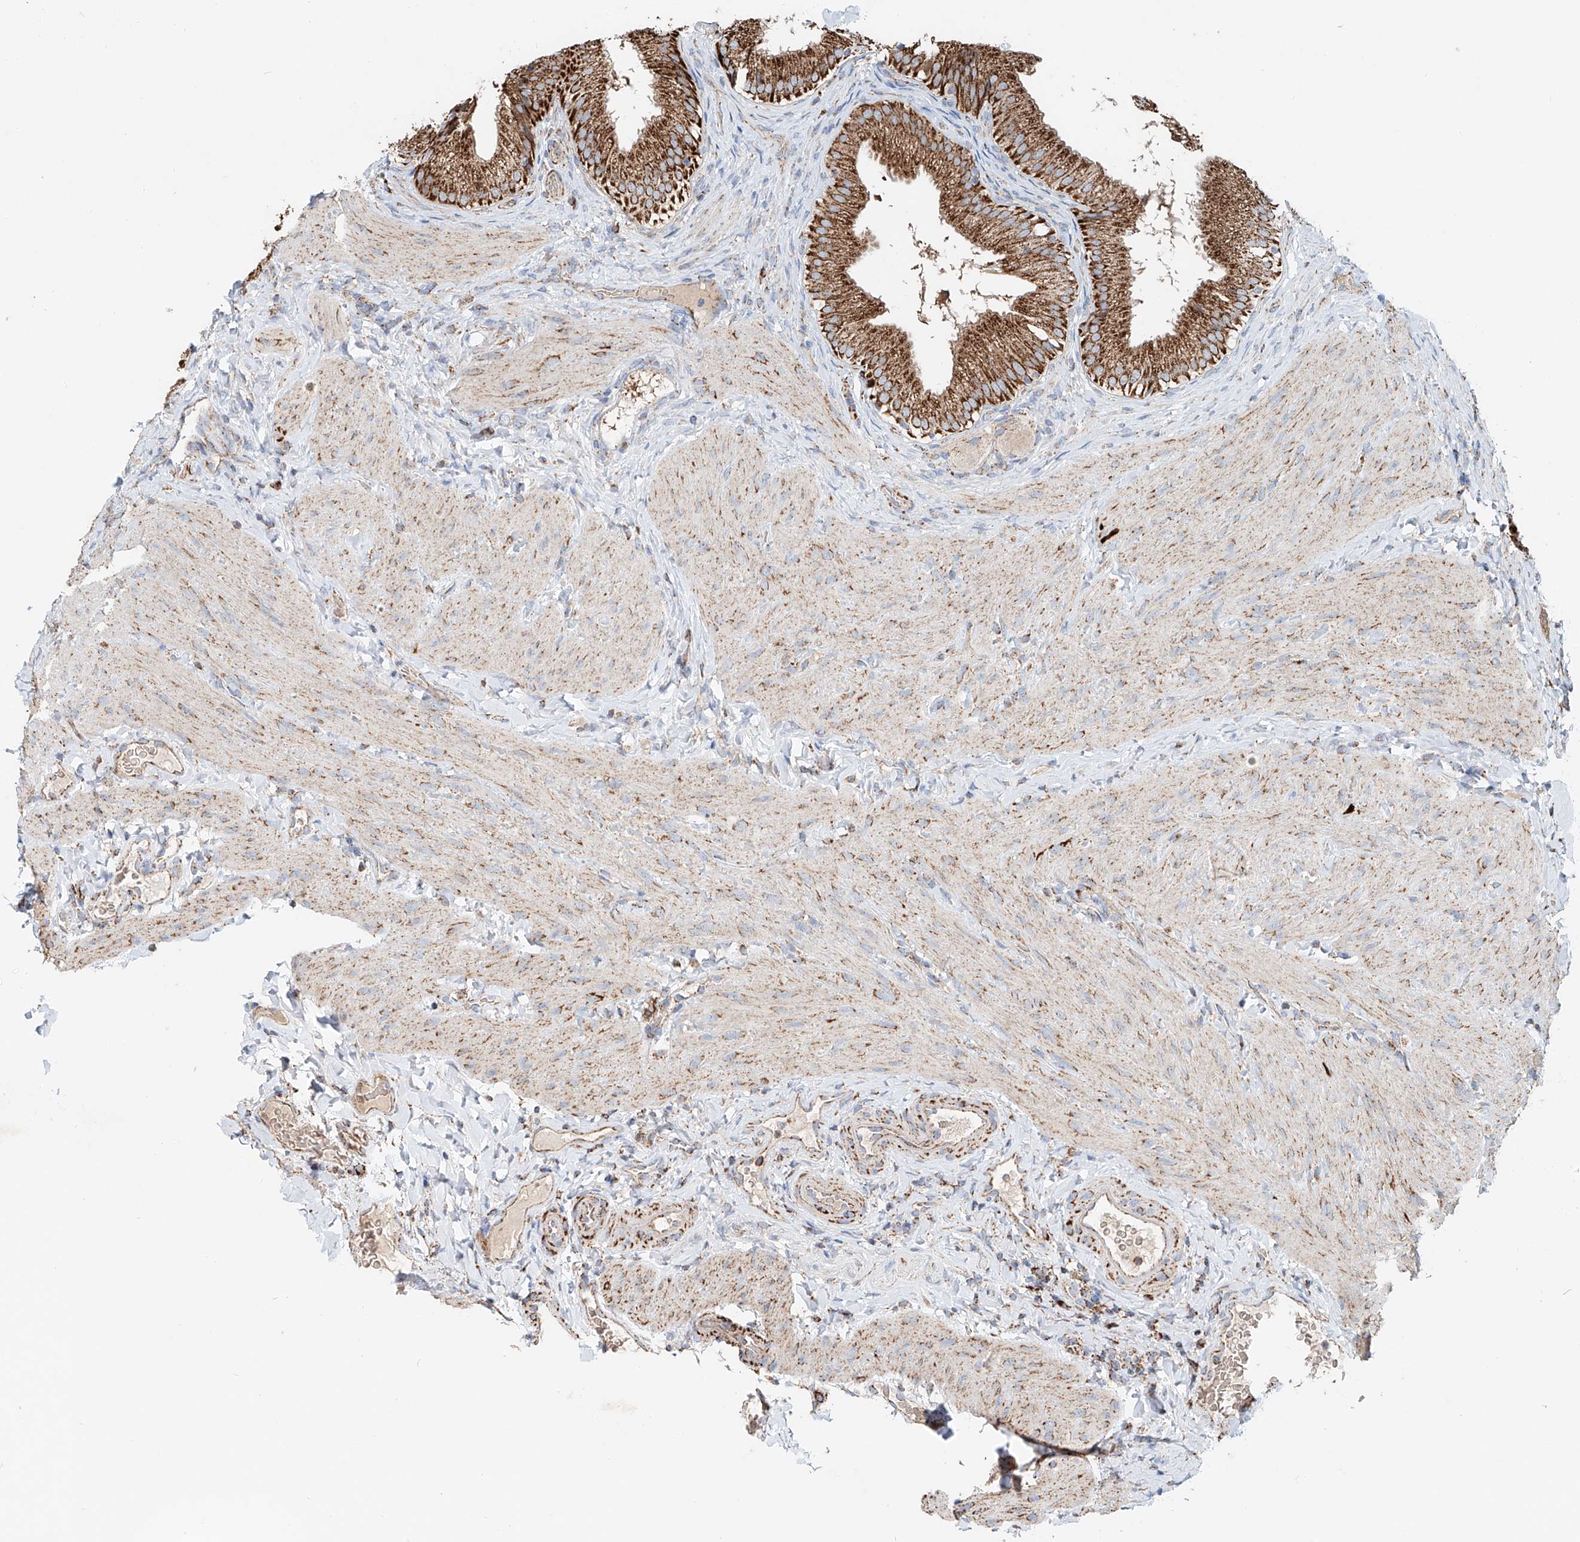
{"staining": {"intensity": "strong", "quantity": ">75%", "location": "cytoplasmic/membranous"}, "tissue": "gallbladder", "cell_type": "Glandular cells", "image_type": "normal", "snomed": [{"axis": "morphology", "description": "Normal tissue, NOS"}, {"axis": "topography", "description": "Gallbladder"}], "caption": "Unremarkable gallbladder demonstrates strong cytoplasmic/membranous expression in about >75% of glandular cells.", "gene": "CARD10", "patient": {"sex": "female", "age": 30}}